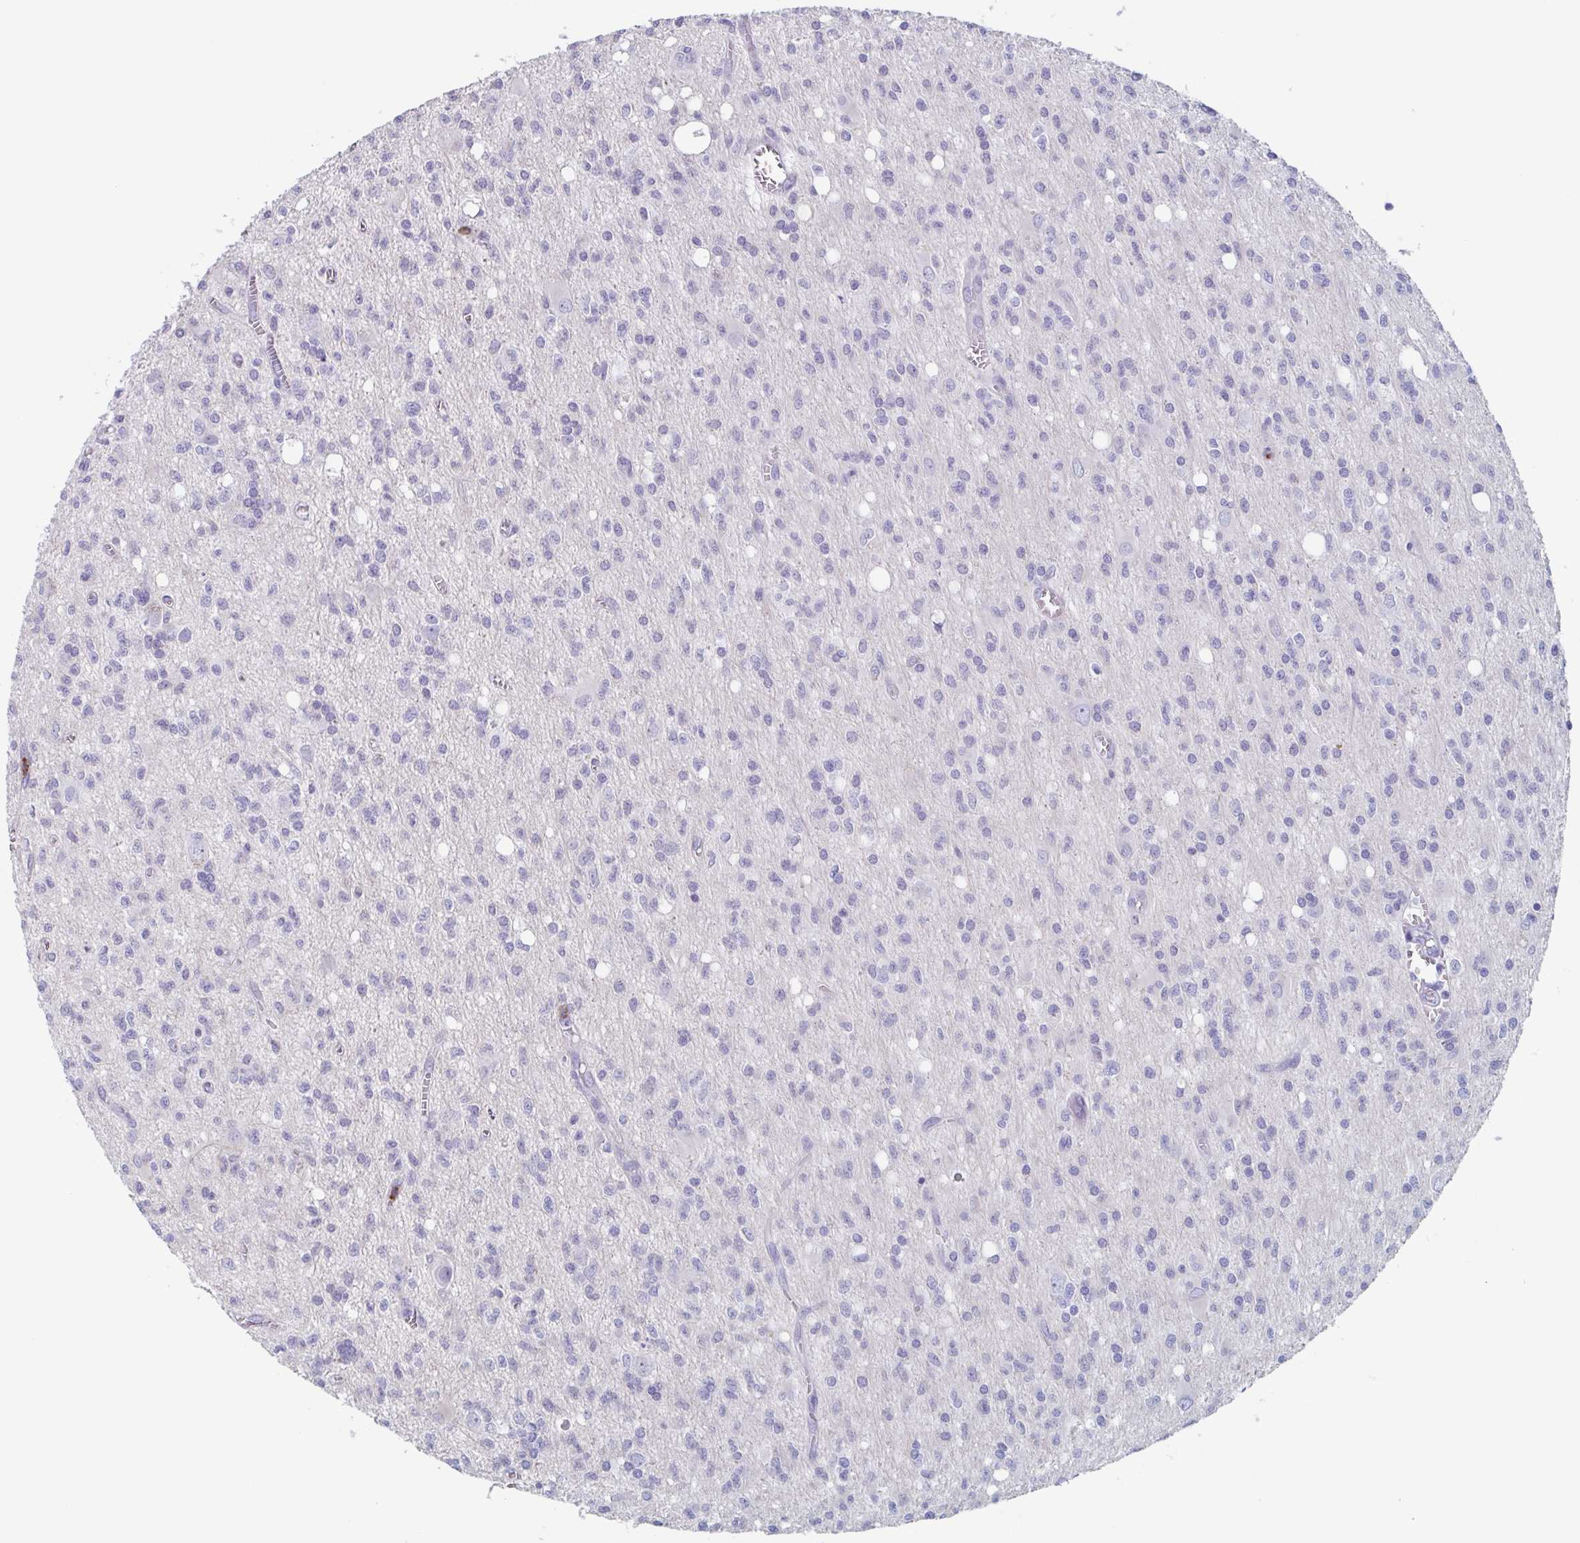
{"staining": {"intensity": "negative", "quantity": "none", "location": "none"}, "tissue": "glioma", "cell_type": "Tumor cells", "image_type": "cancer", "snomed": [{"axis": "morphology", "description": "Glioma, malignant, Low grade"}, {"axis": "topography", "description": "Brain"}], "caption": "A micrograph of human glioma is negative for staining in tumor cells.", "gene": "BPI", "patient": {"sex": "male", "age": 64}}